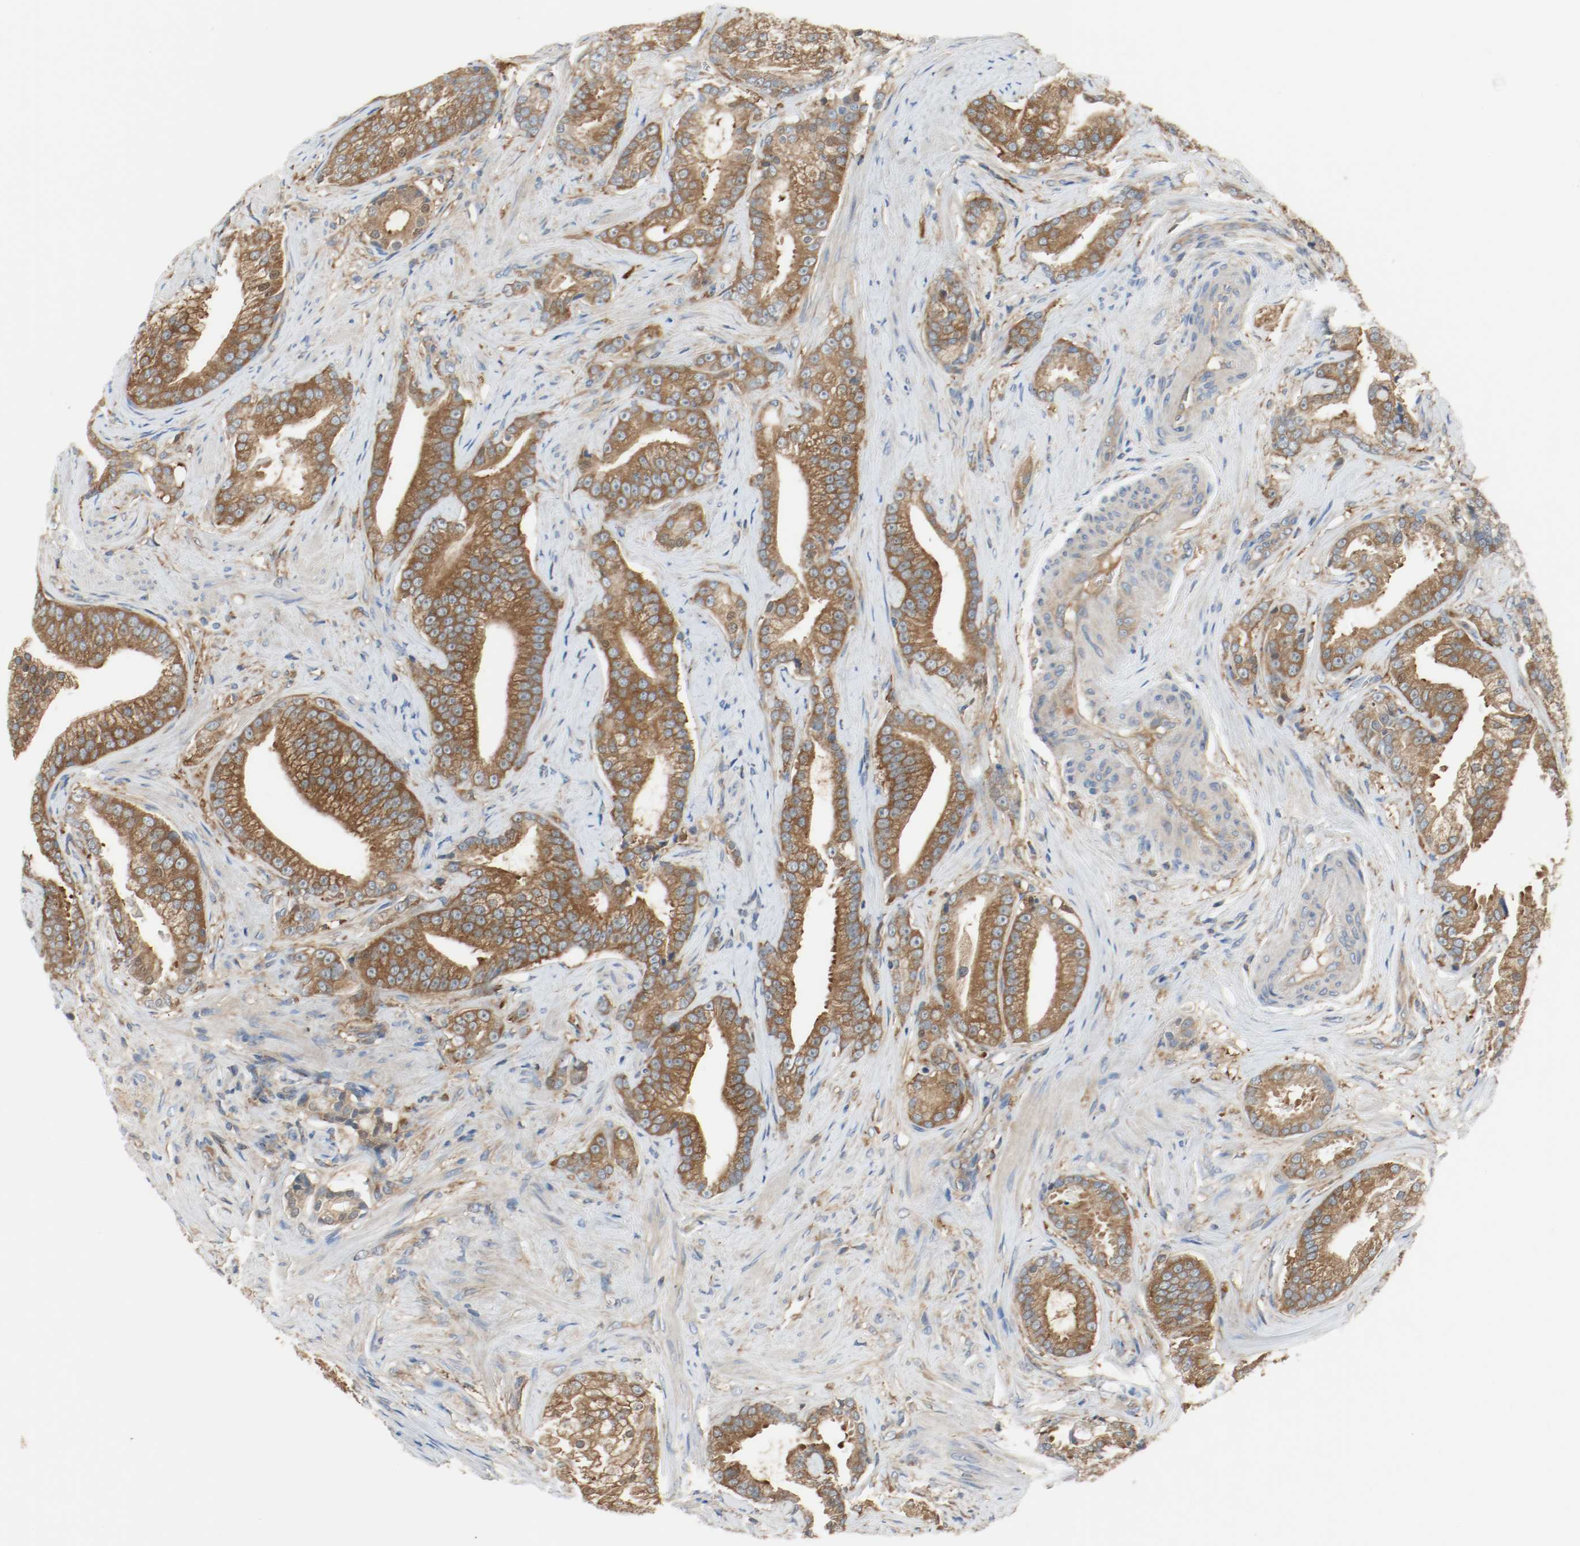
{"staining": {"intensity": "strong", "quantity": ">75%", "location": "cytoplasmic/membranous"}, "tissue": "prostate cancer", "cell_type": "Tumor cells", "image_type": "cancer", "snomed": [{"axis": "morphology", "description": "Adenocarcinoma, Low grade"}, {"axis": "topography", "description": "Prostate"}], "caption": "IHC (DAB) staining of human prostate cancer (adenocarcinoma (low-grade)) exhibits strong cytoplasmic/membranous protein staining in approximately >75% of tumor cells. (Stains: DAB (3,3'-diaminobenzidine) in brown, nuclei in blue, Microscopy: brightfield microscopy at high magnification).", "gene": "HGS", "patient": {"sex": "male", "age": 58}}